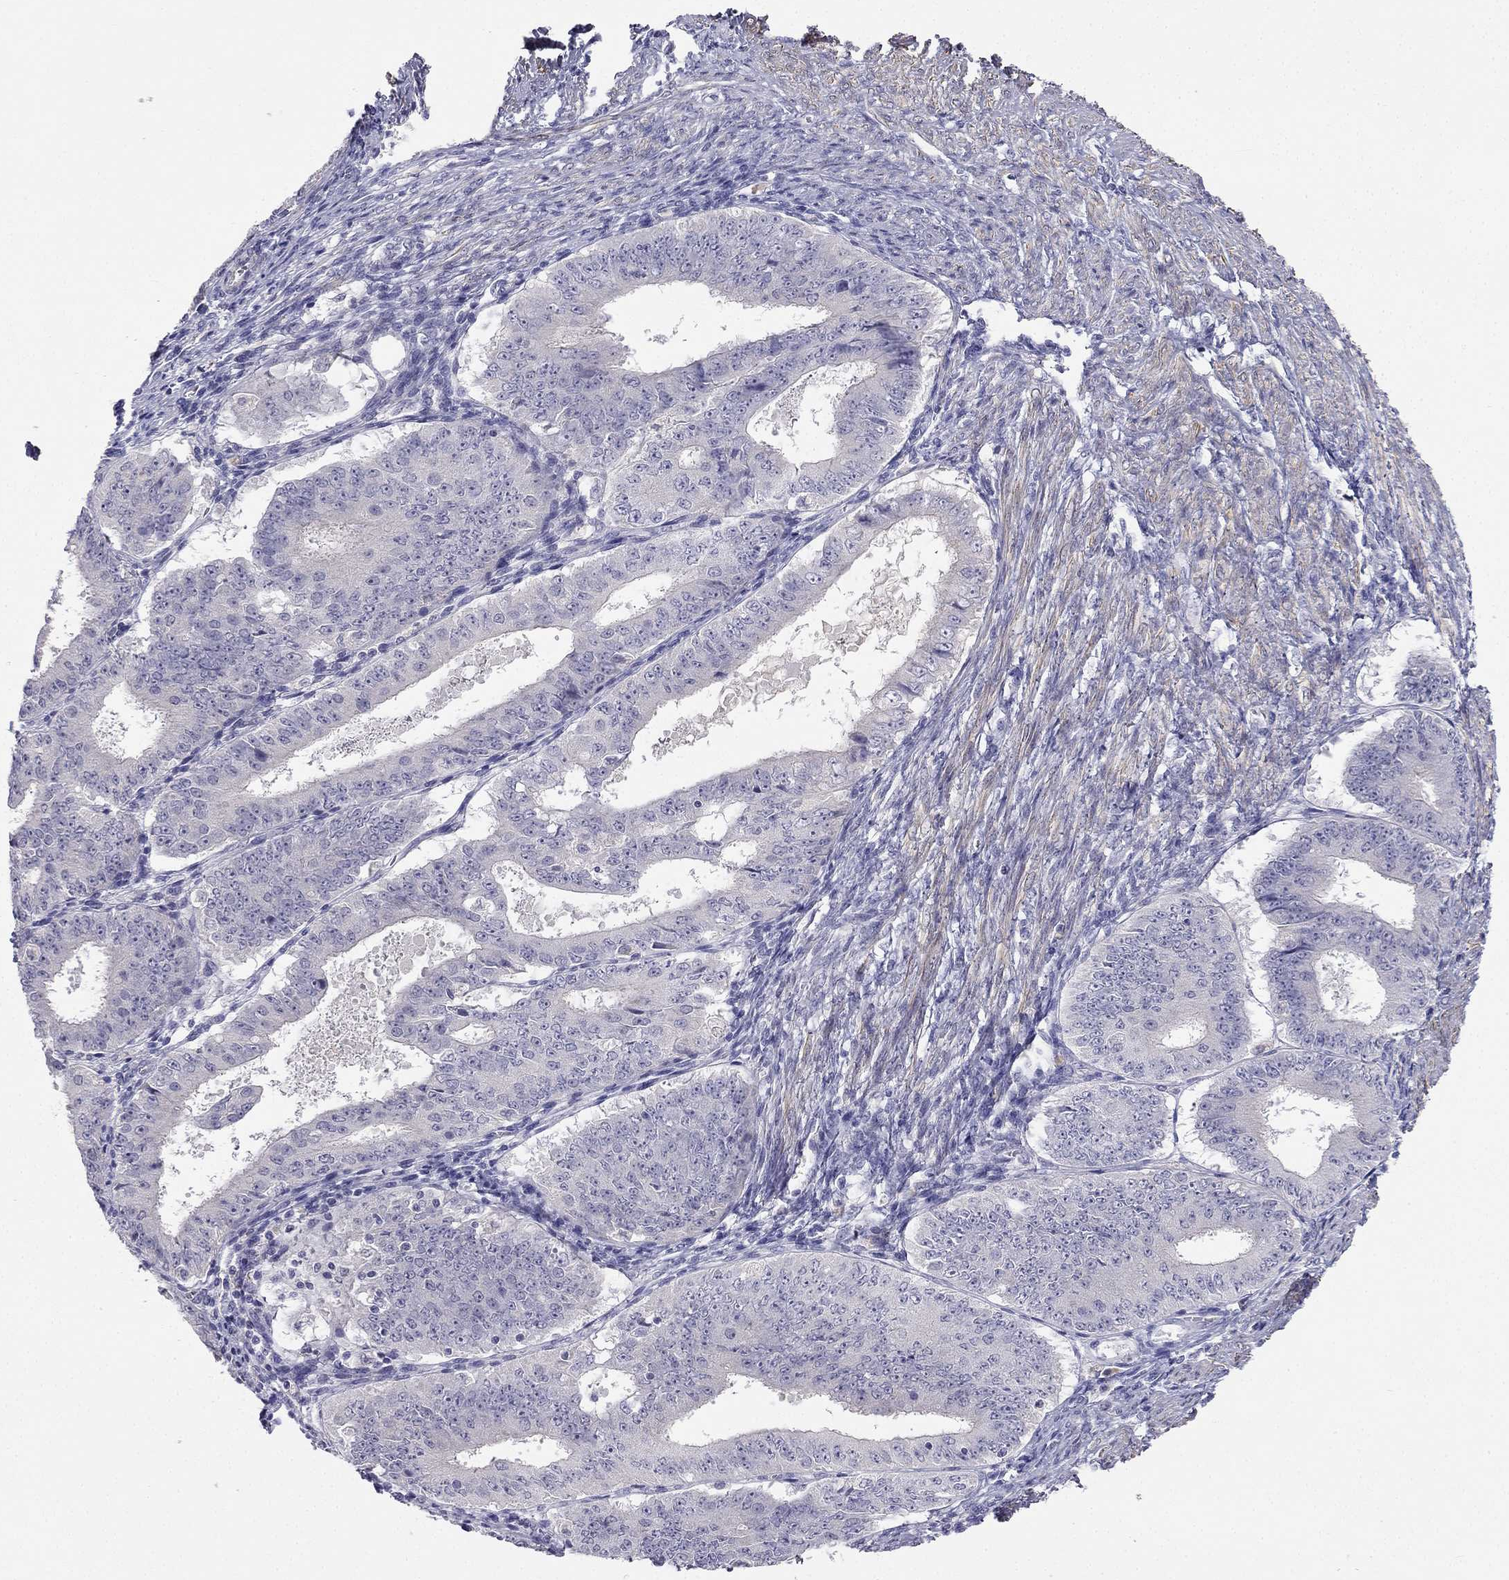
{"staining": {"intensity": "negative", "quantity": "none", "location": "none"}, "tissue": "ovarian cancer", "cell_type": "Tumor cells", "image_type": "cancer", "snomed": [{"axis": "morphology", "description": "Carcinoma, endometroid"}, {"axis": "topography", "description": "Ovary"}], "caption": "Endometroid carcinoma (ovarian) was stained to show a protein in brown. There is no significant expression in tumor cells.", "gene": "C16orf89", "patient": {"sex": "female", "age": 42}}